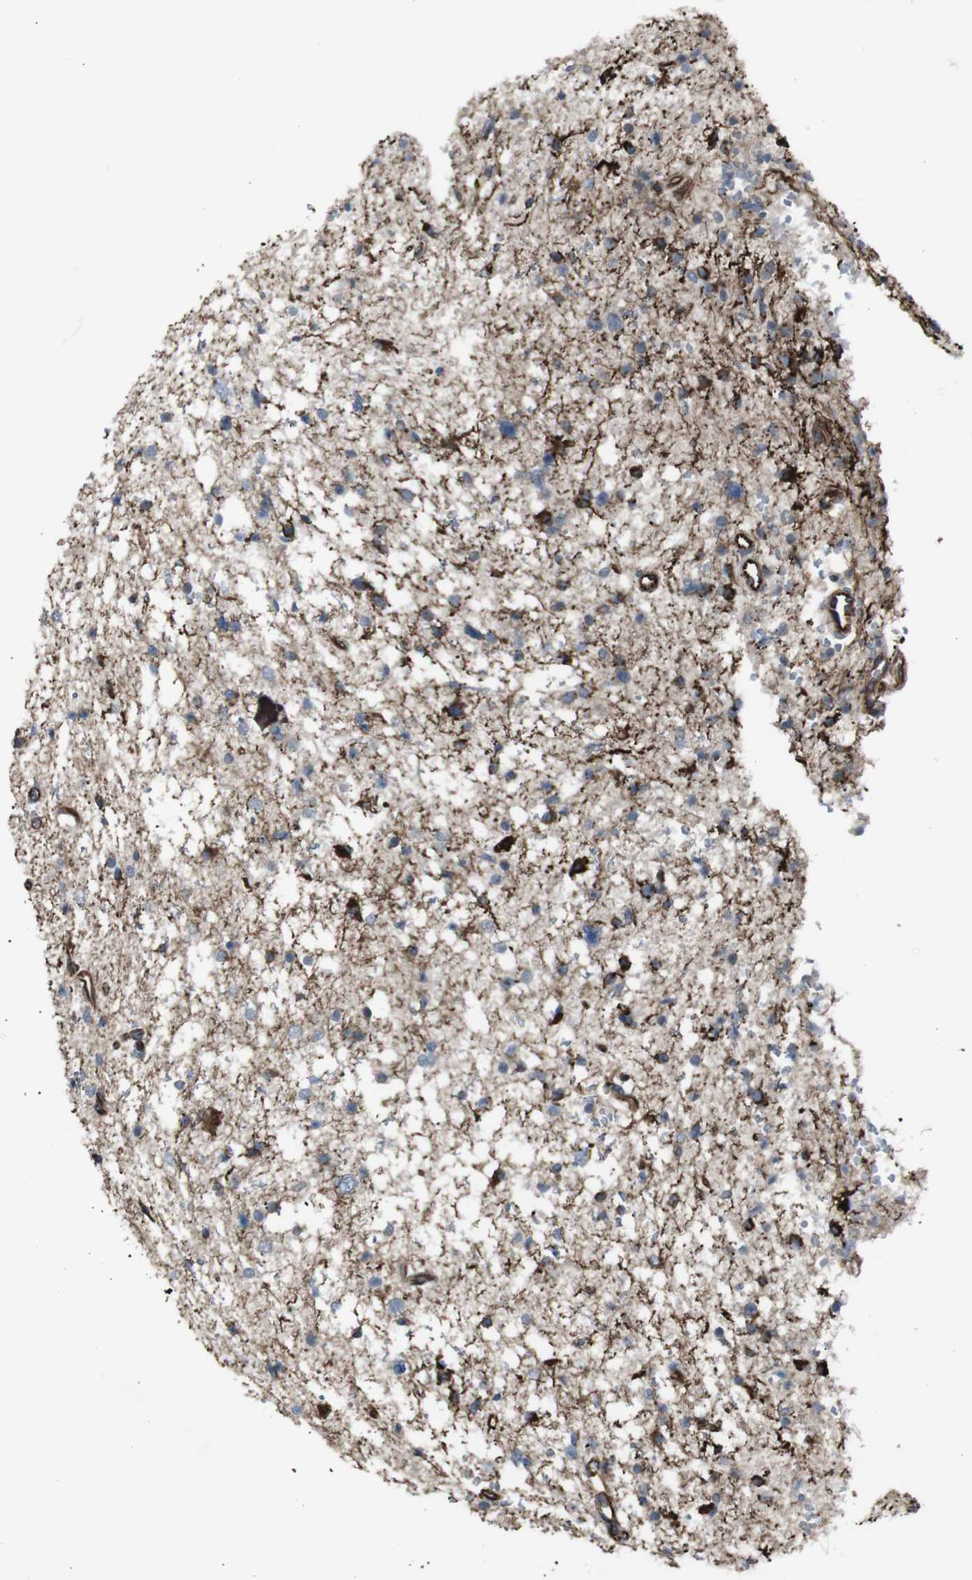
{"staining": {"intensity": "negative", "quantity": "none", "location": "none"}, "tissue": "glioma", "cell_type": "Tumor cells", "image_type": "cancer", "snomed": [{"axis": "morphology", "description": "Glioma, malignant, Low grade"}, {"axis": "topography", "description": "Brain"}], "caption": "Tumor cells show no significant protein positivity in malignant glioma (low-grade).", "gene": "TMEM141", "patient": {"sex": "female", "age": 37}}